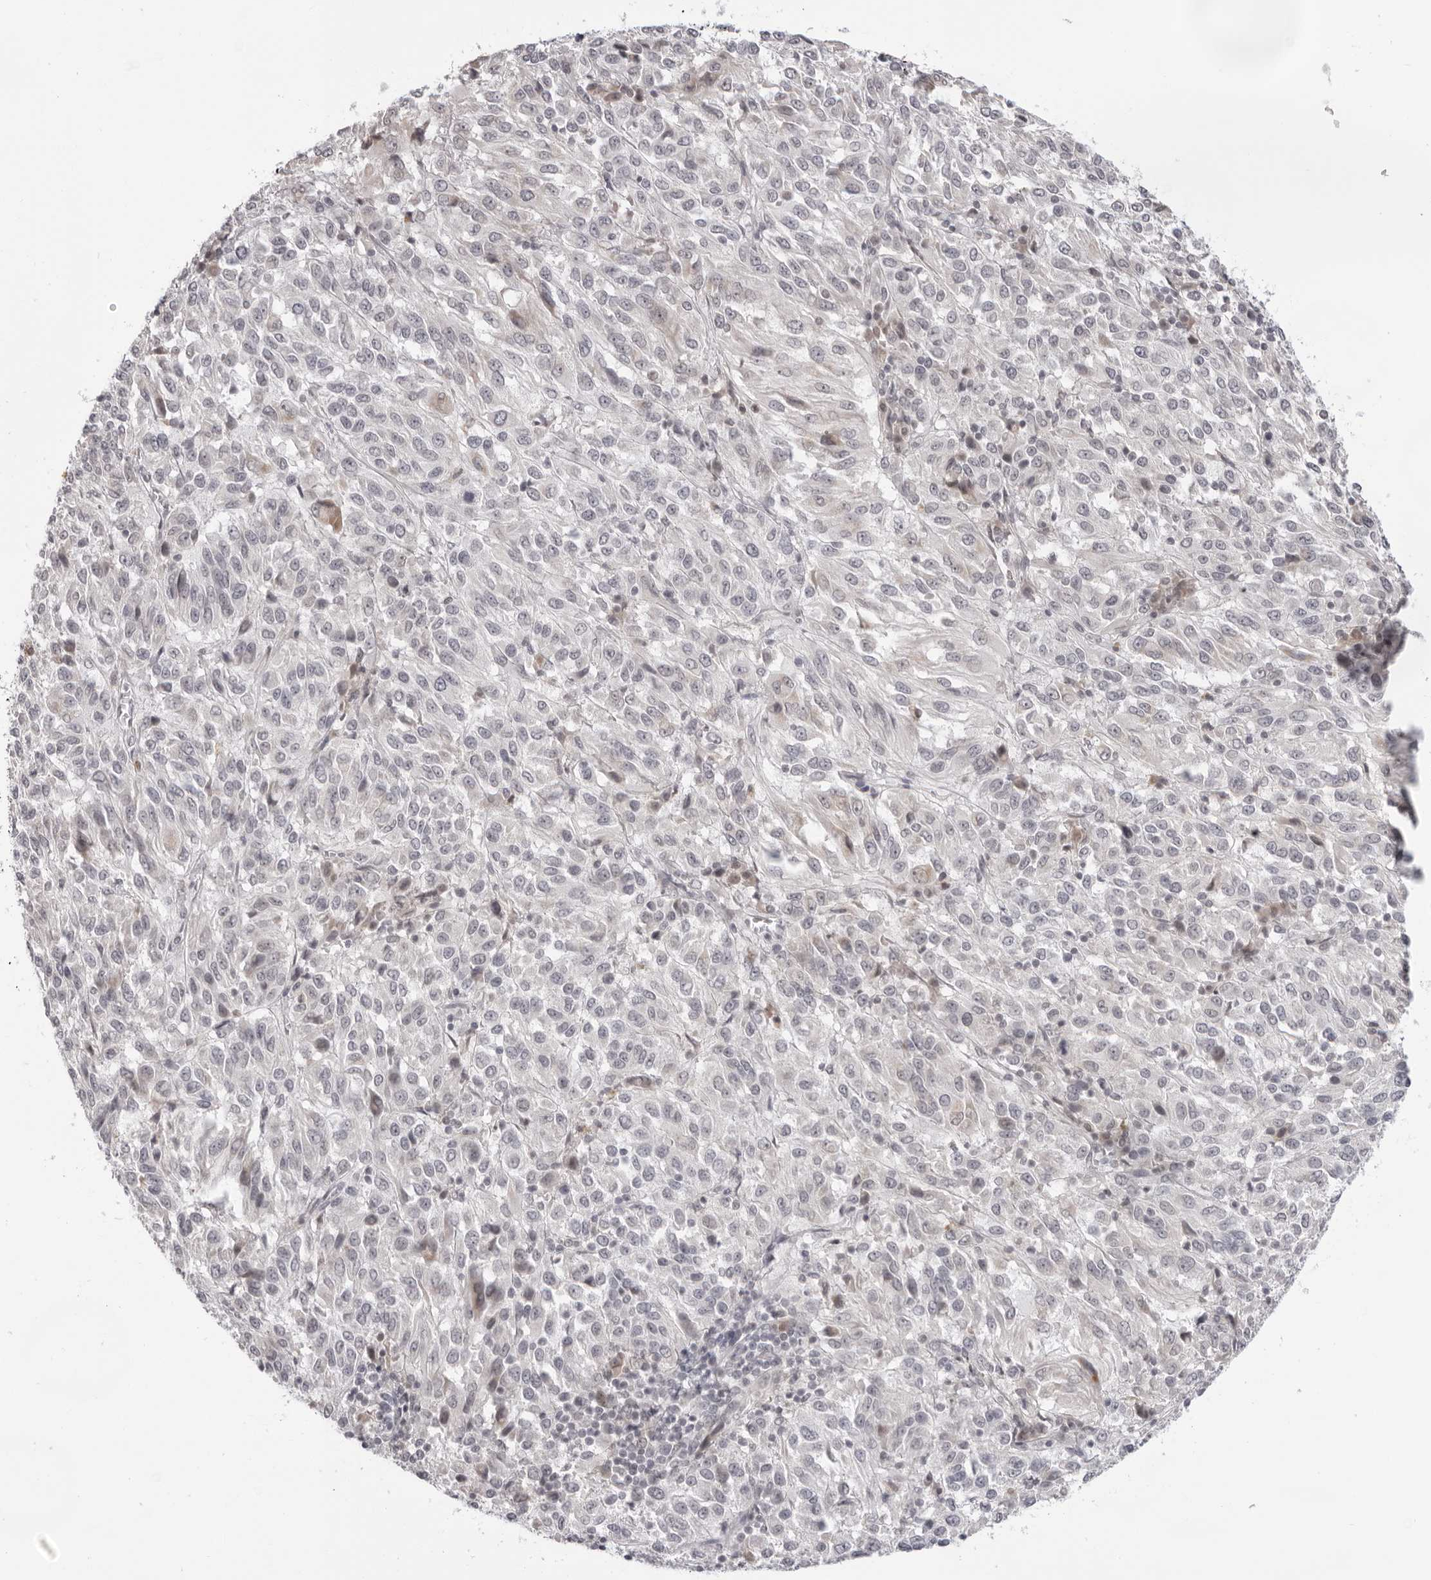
{"staining": {"intensity": "negative", "quantity": "none", "location": "none"}, "tissue": "melanoma", "cell_type": "Tumor cells", "image_type": "cancer", "snomed": [{"axis": "morphology", "description": "Malignant melanoma, Metastatic site"}, {"axis": "topography", "description": "Lung"}], "caption": "The immunohistochemistry (IHC) photomicrograph has no significant staining in tumor cells of melanoma tissue.", "gene": "ACP6", "patient": {"sex": "male", "age": 64}}